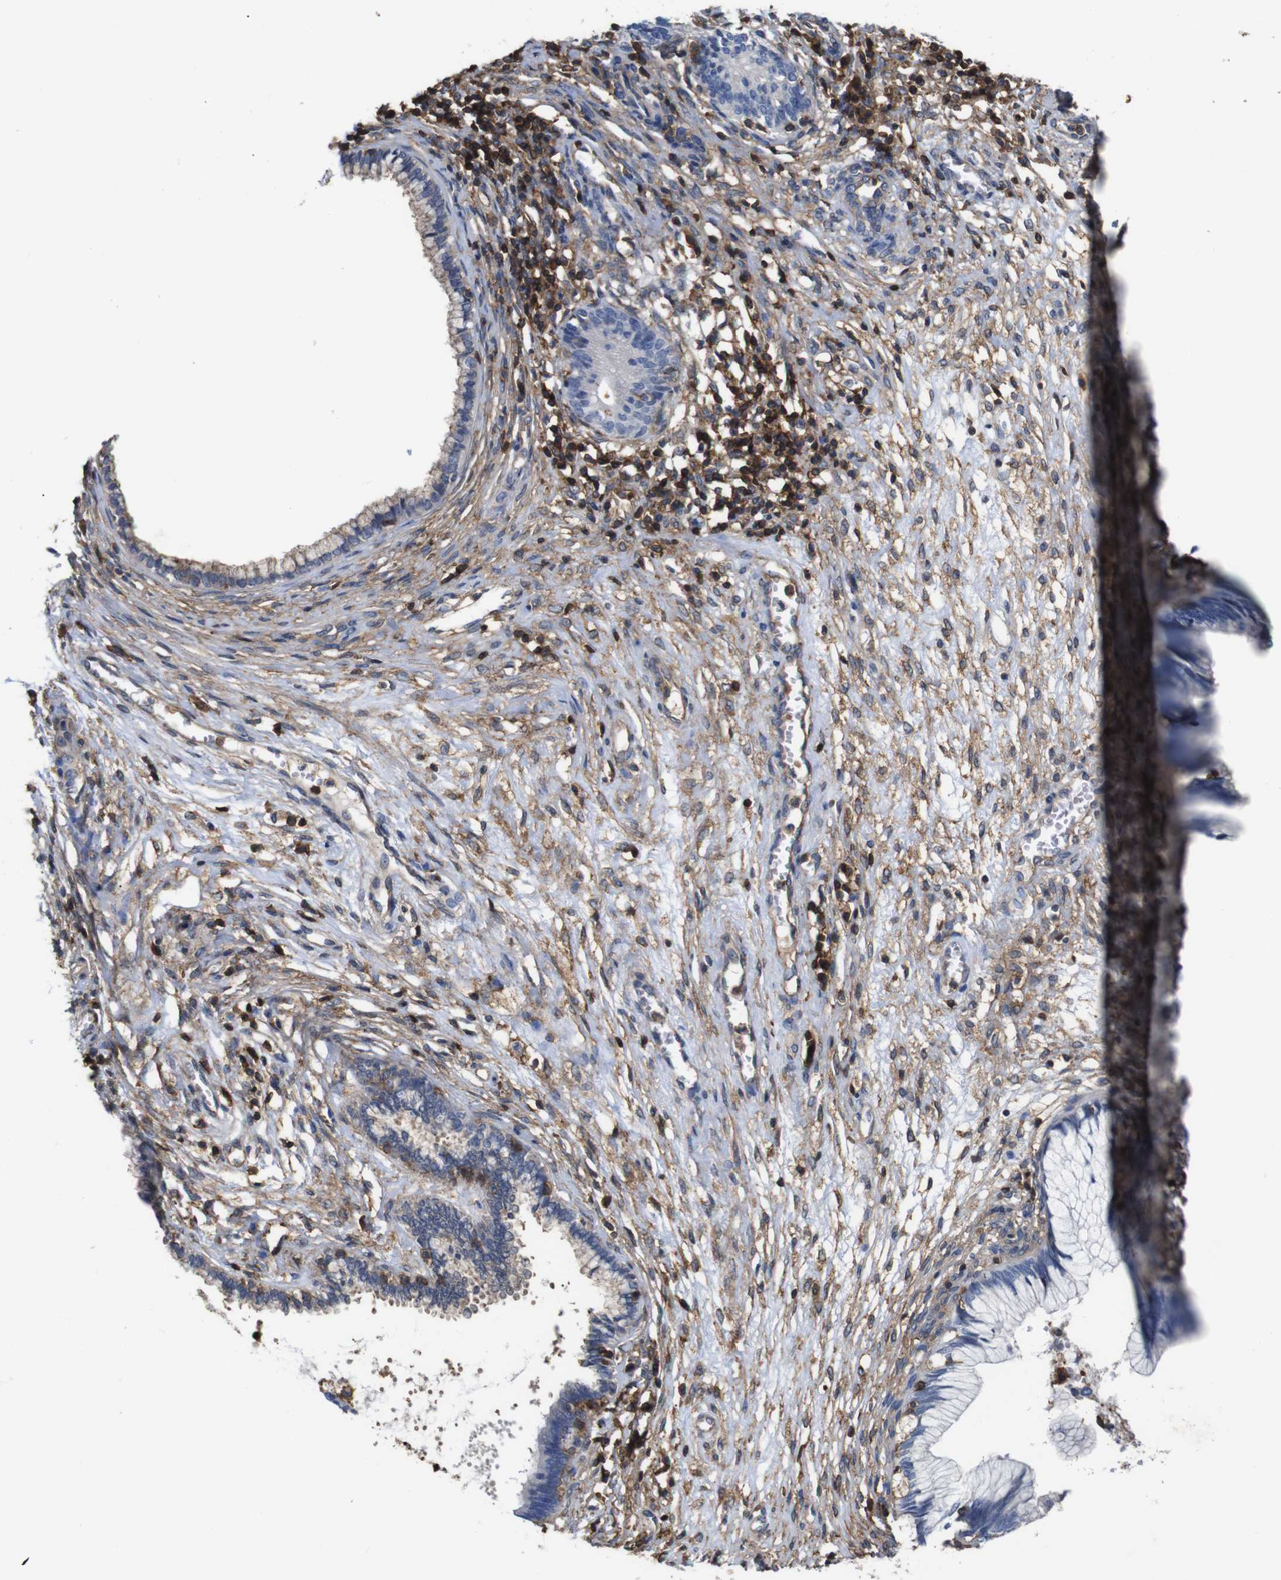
{"staining": {"intensity": "negative", "quantity": "none", "location": "none"}, "tissue": "cervical cancer", "cell_type": "Tumor cells", "image_type": "cancer", "snomed": [{"axis": "morphology", "description": "Adenocarcinoma, NOS"}, {"axis": "topography", "description": "Cervix"}], "caption": "A photomicrograph of cervical cancer stained for a protein reveals no brown staining in tumor cells.", "gene": "PI4KA", "patient": {"sex": "female", "age": 44}}